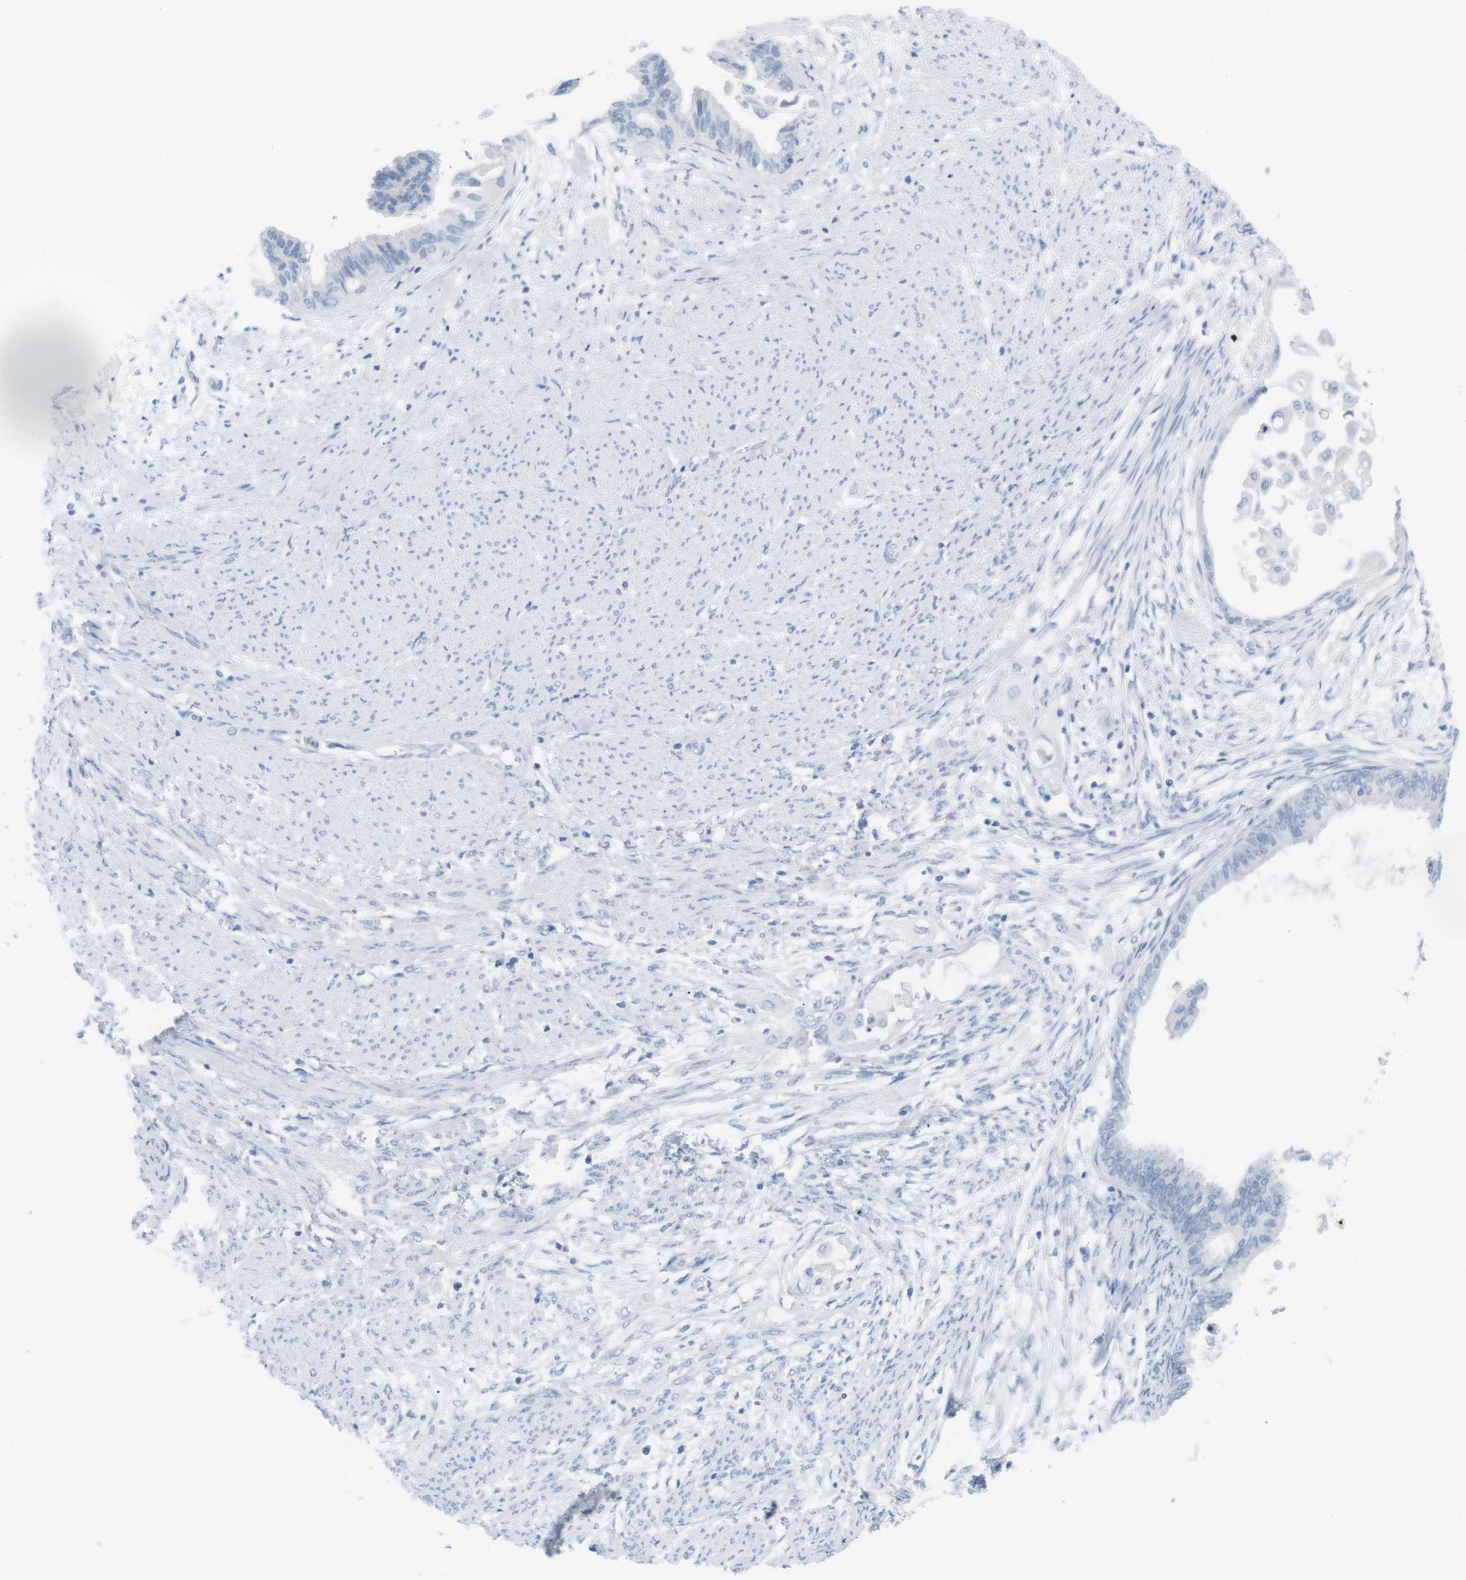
{"staining": {"intensity": "negative", "quantity": "none", "location": "none"}, "tissue": "cervical cancer", "cell_type": "Tumor cells", "image_type": "cancer", "snomed": [{"axis": "morphology", "description": "Normal tissue, NOS"}, {"axis": "morphology", "description": "Adenocarcinoma, NOS"}, {"axis": "topography", "description": "Cervix"}, {"axis": "topography", "description": "Endometrium"}], "caption": "High magnification brightfield microscopy of adenocarcinoma (cervical) stained with DAB (brown) and counterstained with hematoxylin (blue): tumor cells show no significant expression.", "gene": "HBG2", "patient": {"sex": "female", "age": 86}}